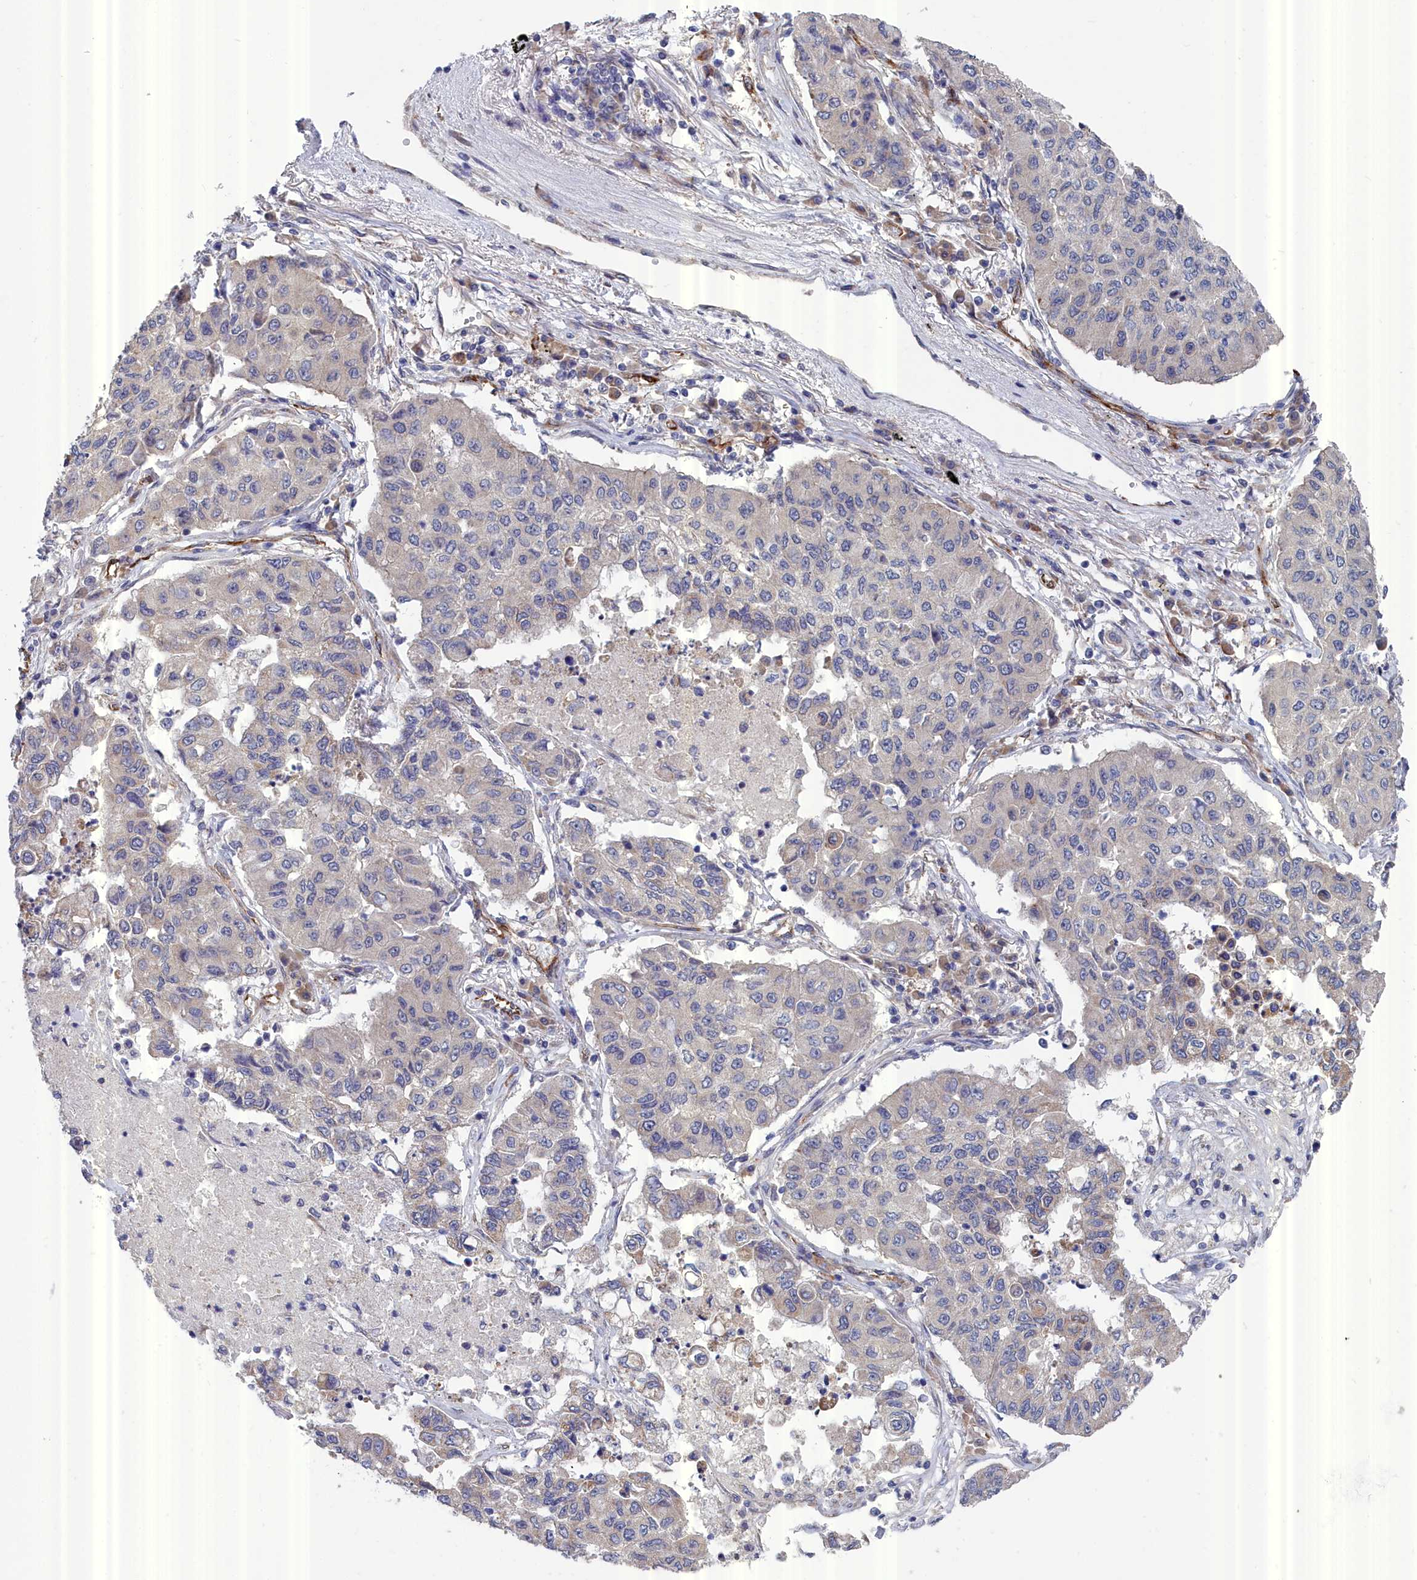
{"staining": {"intensity": "negative", "quantity": "none", "location": "none"}, "tissue": "lung cancer", "cell_type": "Tumor cells", "image_type": "cancer", "snomed": [{"axis": "morphology", "description": "Squamous cell carcinoma, NOS"}, {"axis": "topography", "description": "Lung"}], "caption": "Human squamous cell carcinoma (lung) stained for a protein using immunohistochemistry (IHC) exhibits no positivity in tumor cells.", "gene": "RDX", "patient": {"sex": "male", "age": 74}}